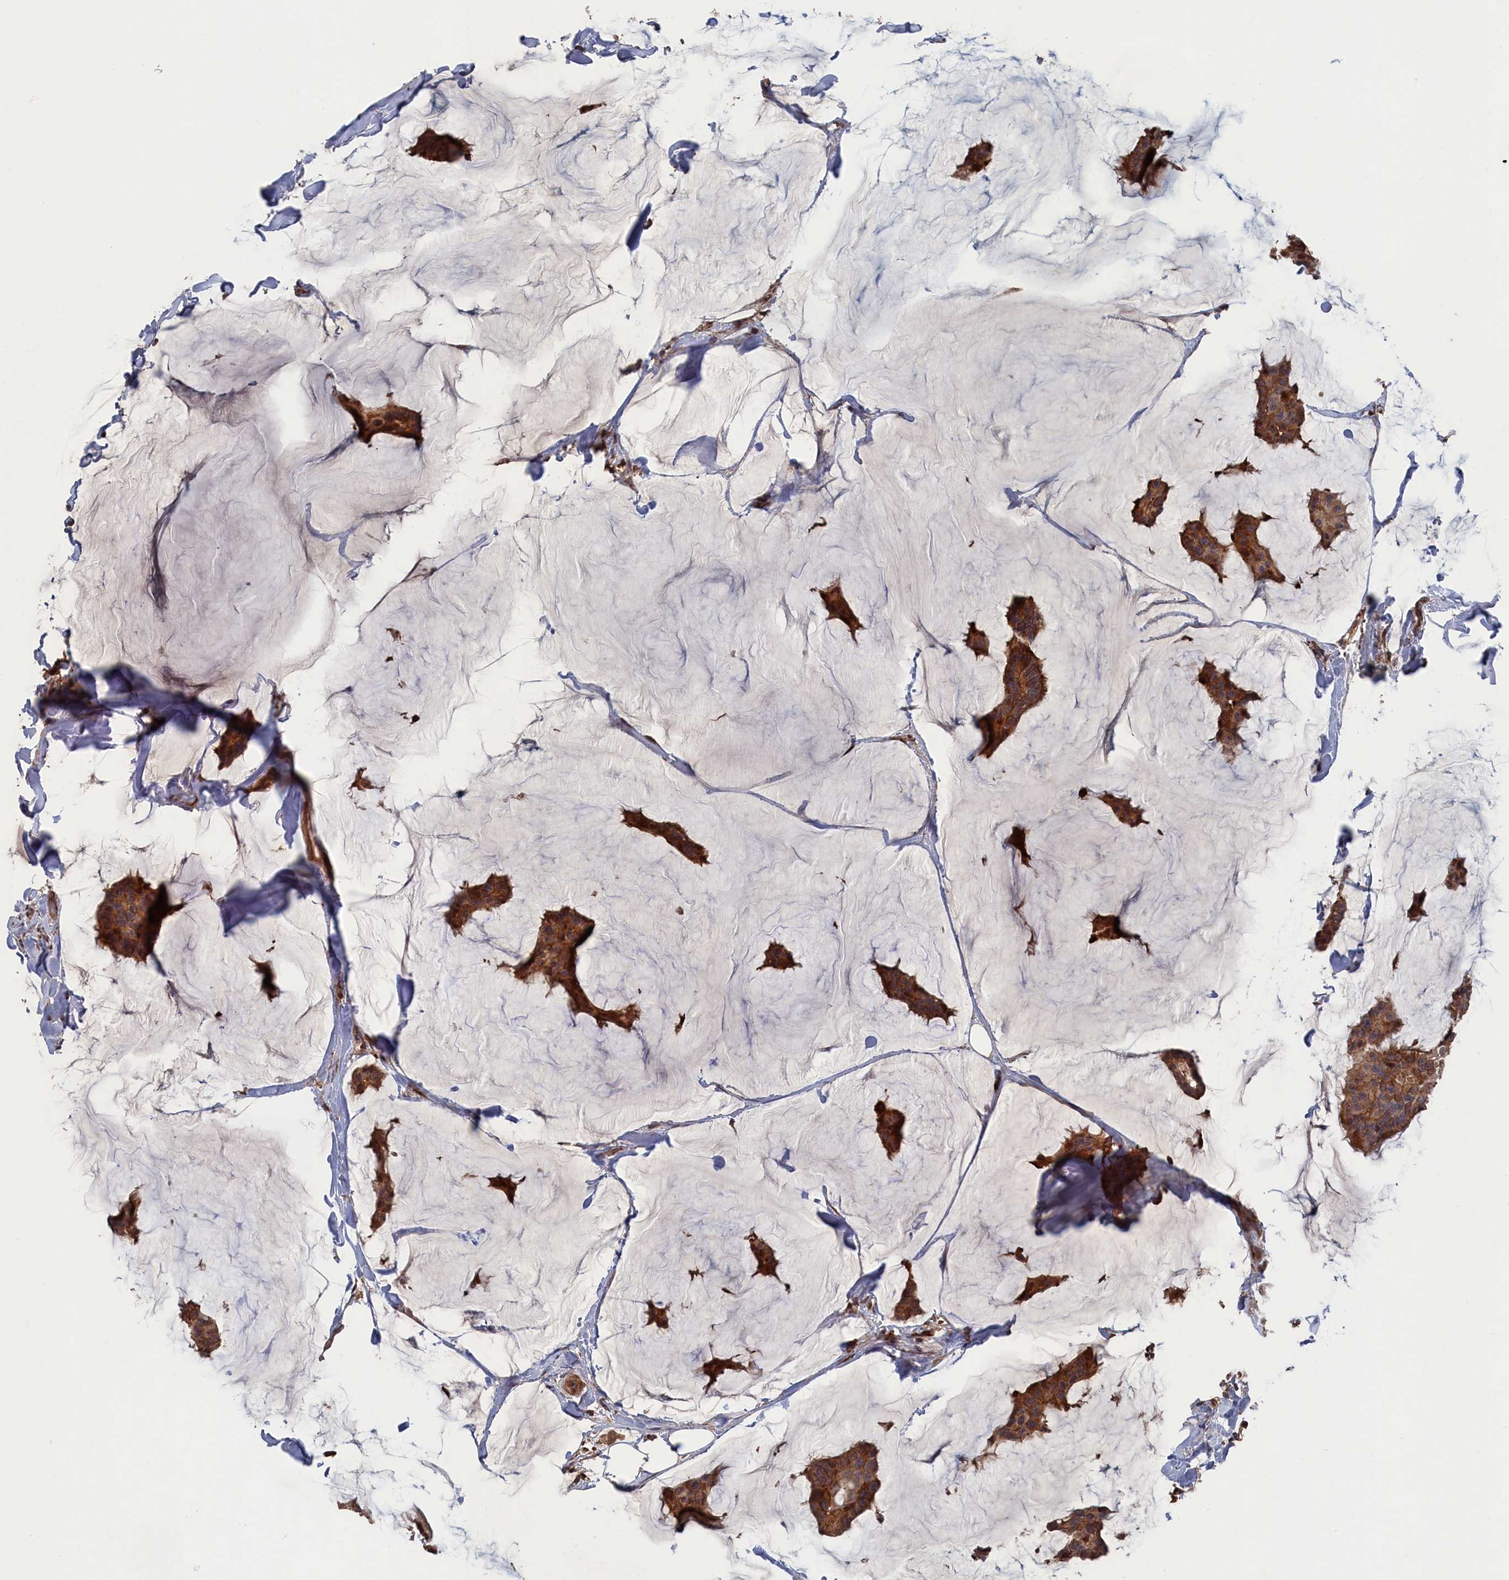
{"staining": {"intensity": "moderate", "quantity": ">75%", "location": "cytoplasmic/membranous"}, "tissue": "breast cancer", "cell_type": "Tumor cells", "image_type": "cancer", "snomed": [{"axis": "morphology", "description": "Duct carcinoma"}, {"axis": "topography", "description": "Breast"}], "caption": "Moderate cytoplasmic/membranous expression is identified in about >75% of tumor cells in invasive ductal carcinoma (breast). Nuclei are stained in blue.", "gene": "PLA2G15", "patient": {"sex": "female", "age": 93}}